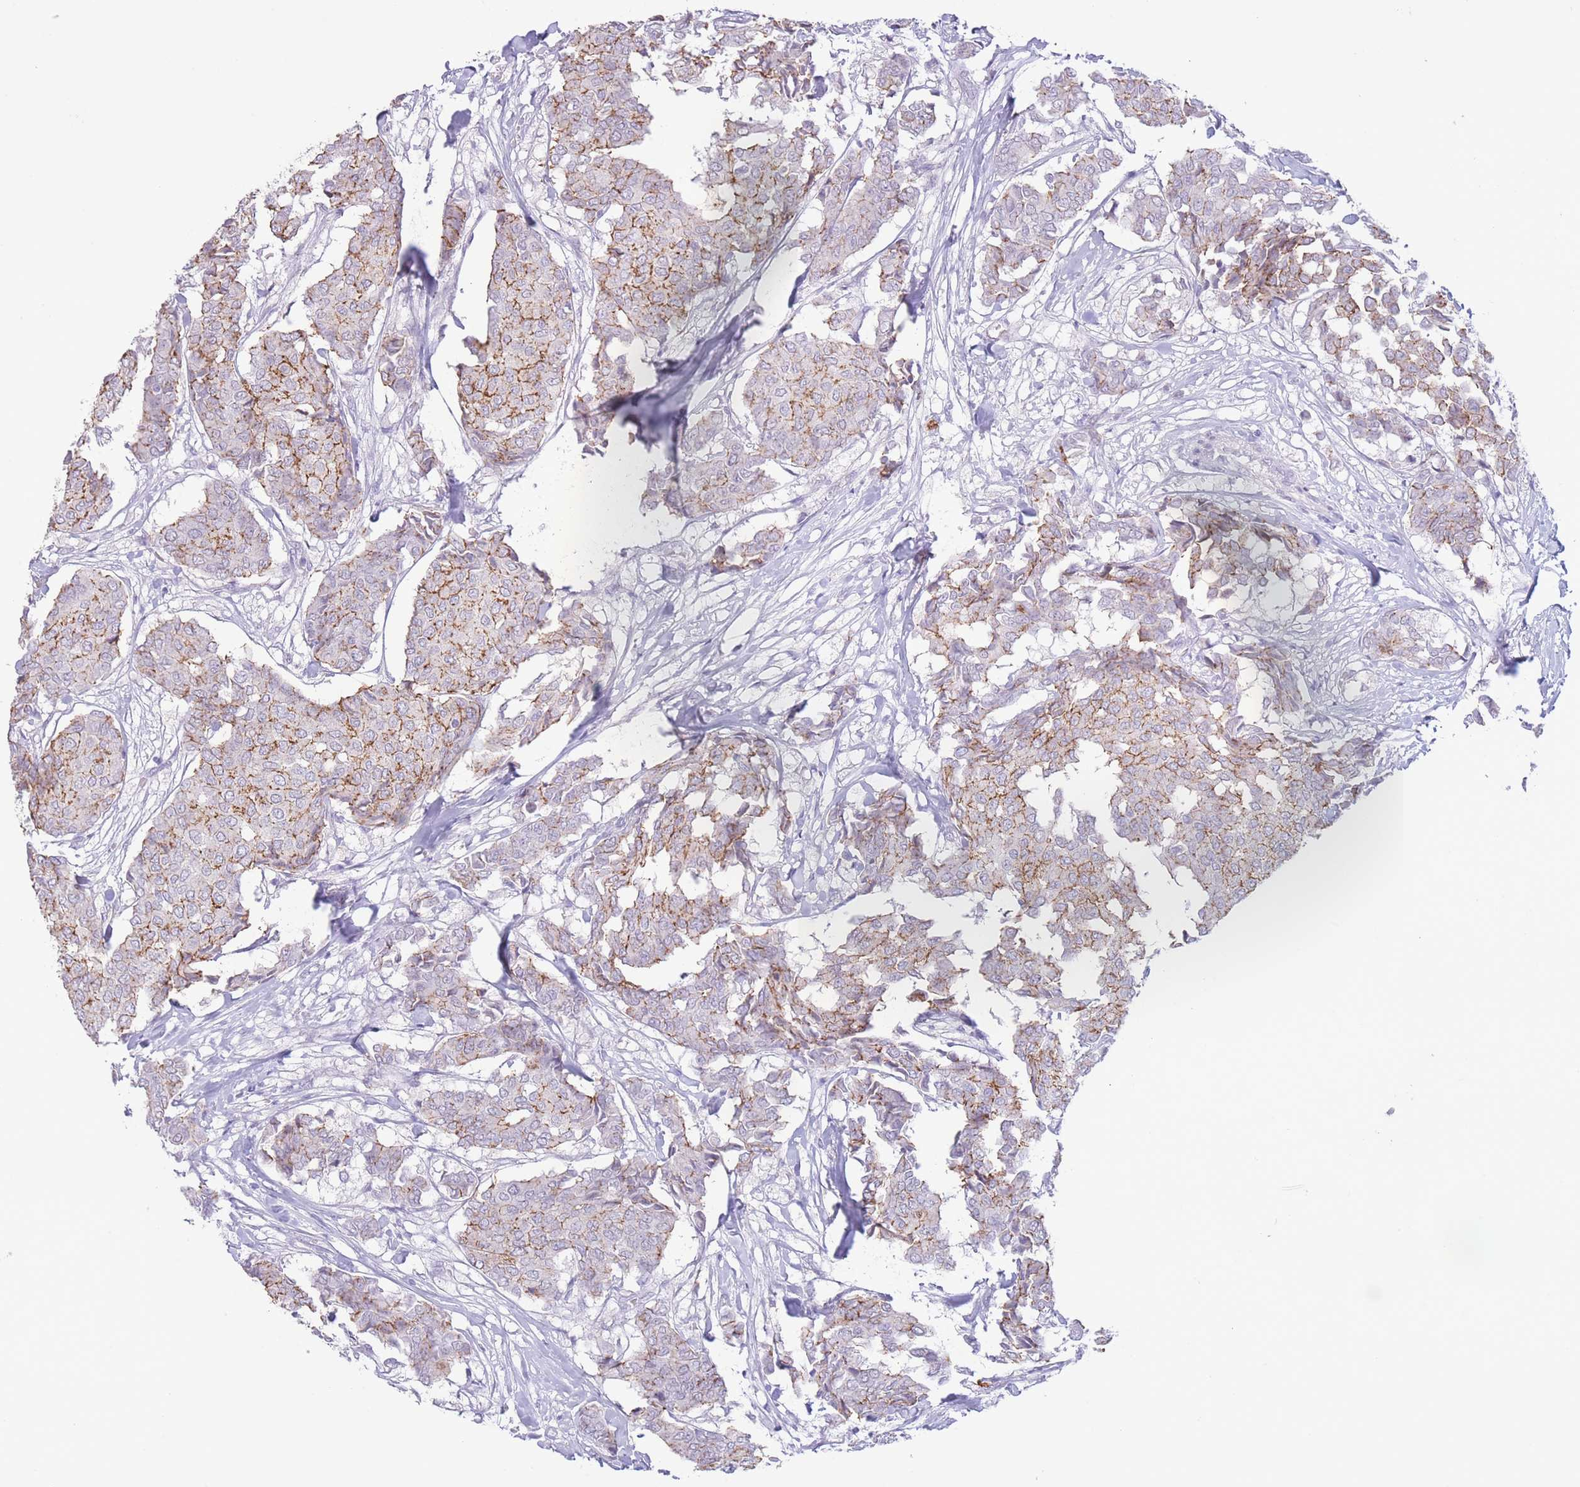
{"staining": {"intensity": "moderate", "quantity": "25%-75%", "location": "cytoplasmic/membranous"}, "tissue": "breast cancer", "cell_type": "Tumor cells", "image_type": "cancer", "snomed": [{"axis": "morphology", "description": "Duct carcinoma"}, {"axis": "topography", "description": "Breast"}], "caption": "This image exhibits intraductal carcinoma (breast) stained with immunohistochemistry (IHC) to label a protein in brown. The cytoplasmic/membranous of tumor cells show moderate positivity for the protein. Nuclei are counter-stained blue.", "gene": "LCLAT1", "patient": {"sex": "female", "age": 75}}